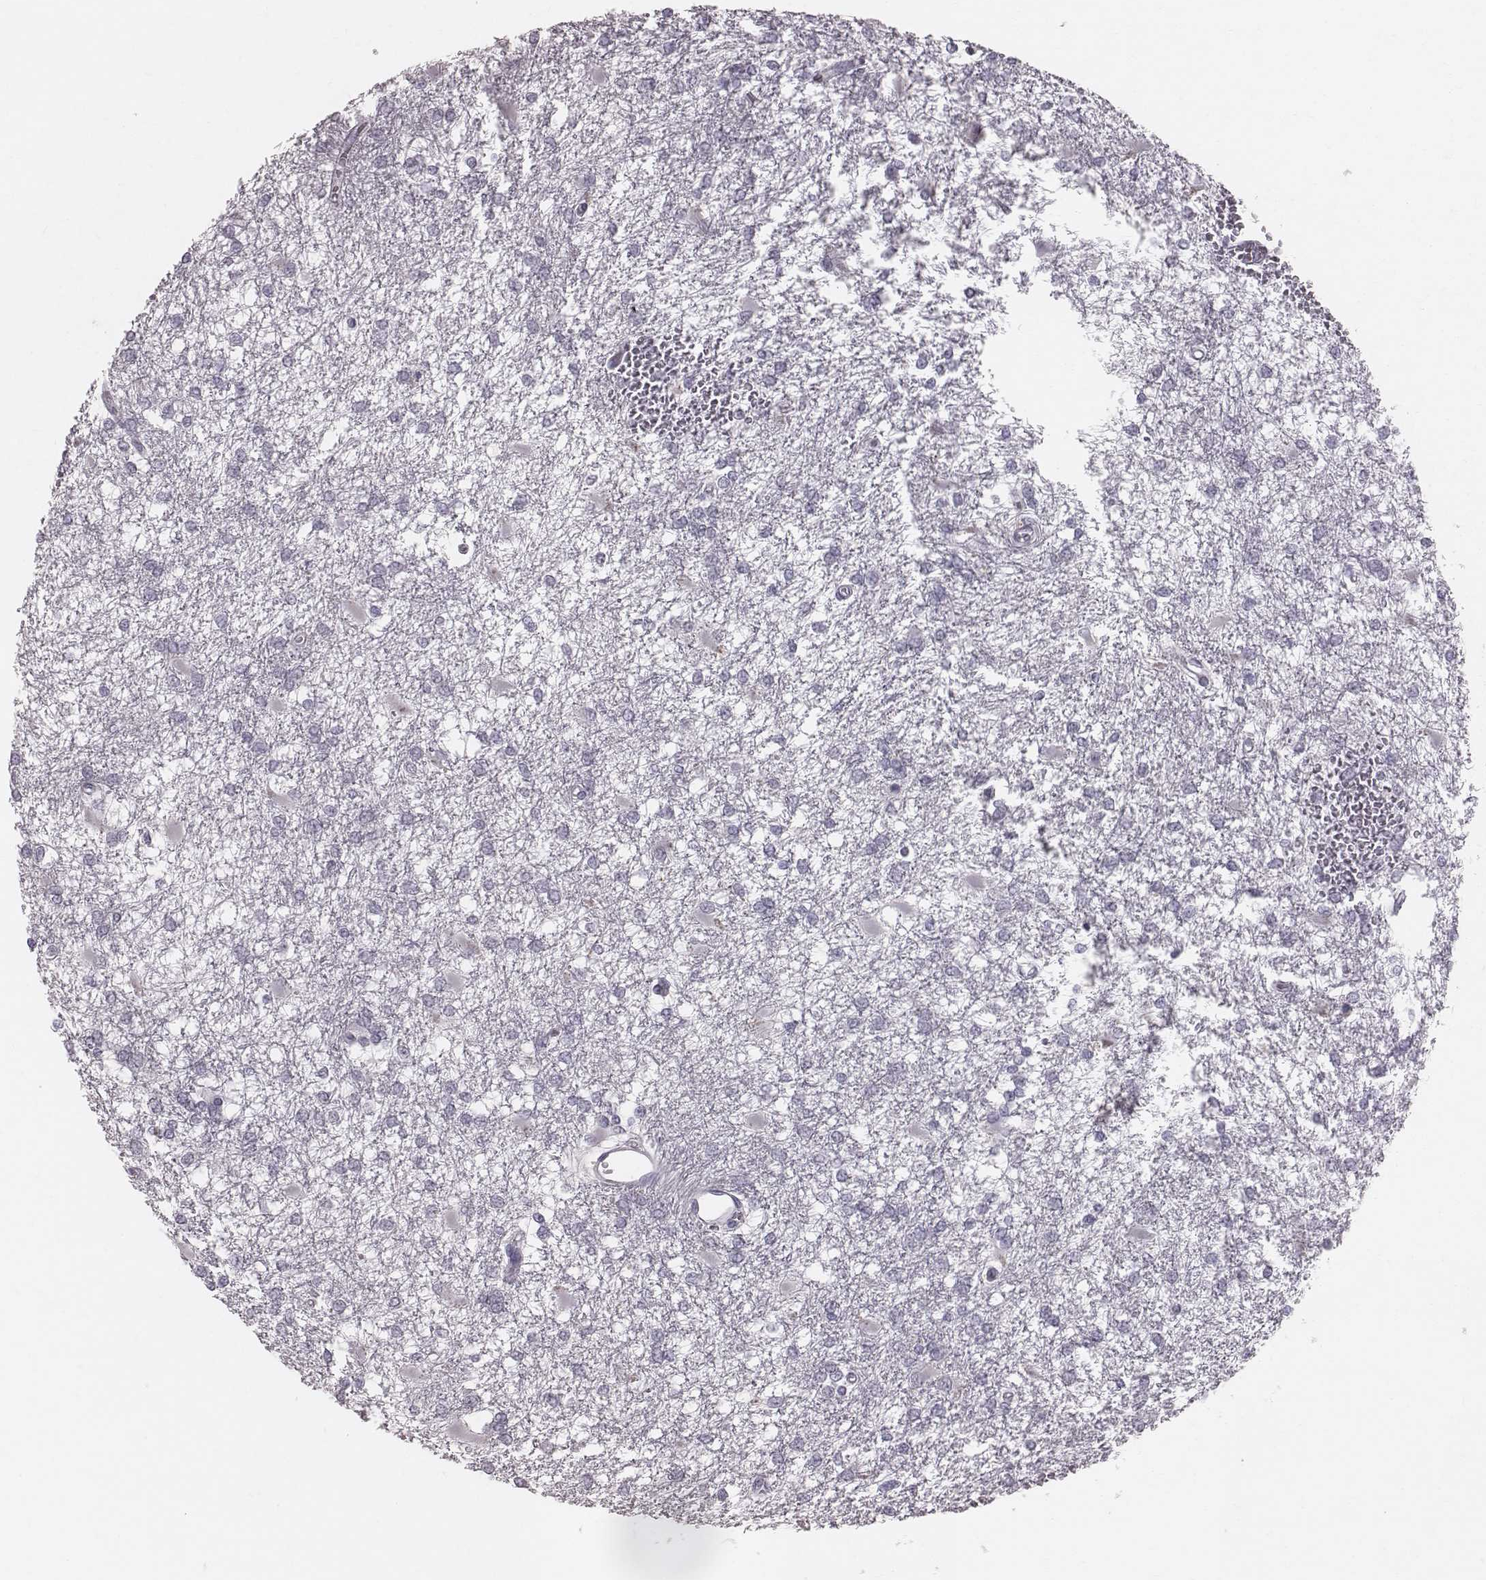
{"staining": {"intensity": "negative", "quantity": "none", "location": "none"}, "tissue": "glioma", "cell_type": "Tumor cells", "image_type": "cancer", "snomed": [{"axis": "morphology", "description": "Glioma, malignant, High grade"}, {"axis": "topography", "description": "Cerebral cortex"}], "caption": "This is an immunohistochemistry (IHC) micrograph of glioma. There is no expression in tumor cells.", "gene": "CFTR", "patient": {"sex": "male", "age": 79}}